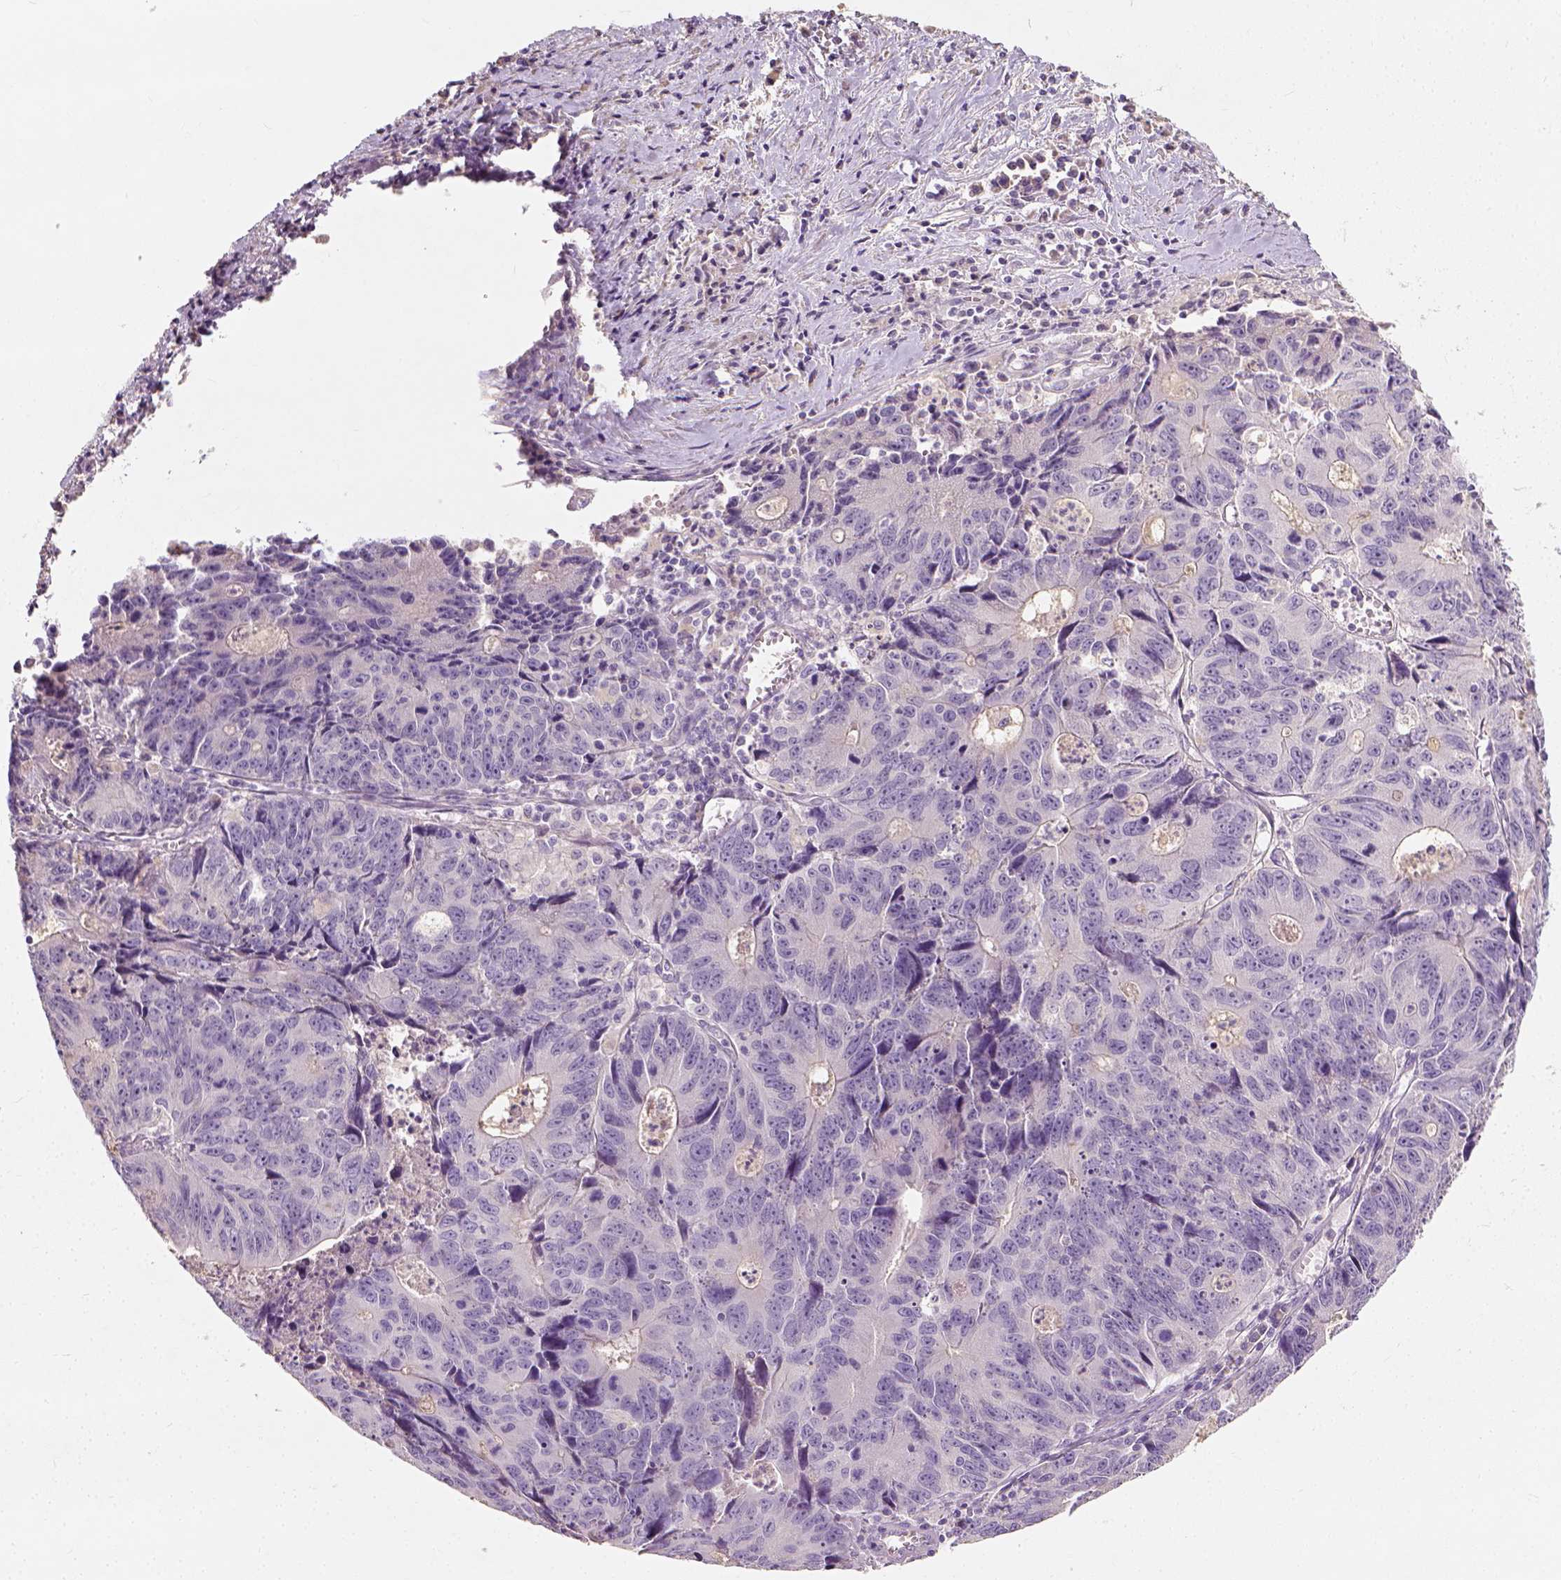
{"staining": {"intensity": "negative", "quantity": "none", "location": "none"}, "tissue": "liver cancer", "cell_type": "Tumor cells", "image_type": "cancer", "snomed": [{"axis": "morphology", "description": "Cholangiocarcinoma"}, {"axis": "topography", "description": "Liver"}], "caption": "A photomicrograph of liver cancer stained for a protein reveals no brown staining in tumor cells. (Stains: DAB immunohistochemistry with hematoxylin counter stain, Microscopy: brightfield microscopy at high magnification).", "gene": "DHCR24", "patient": {"sex": "male", "age": 65}}